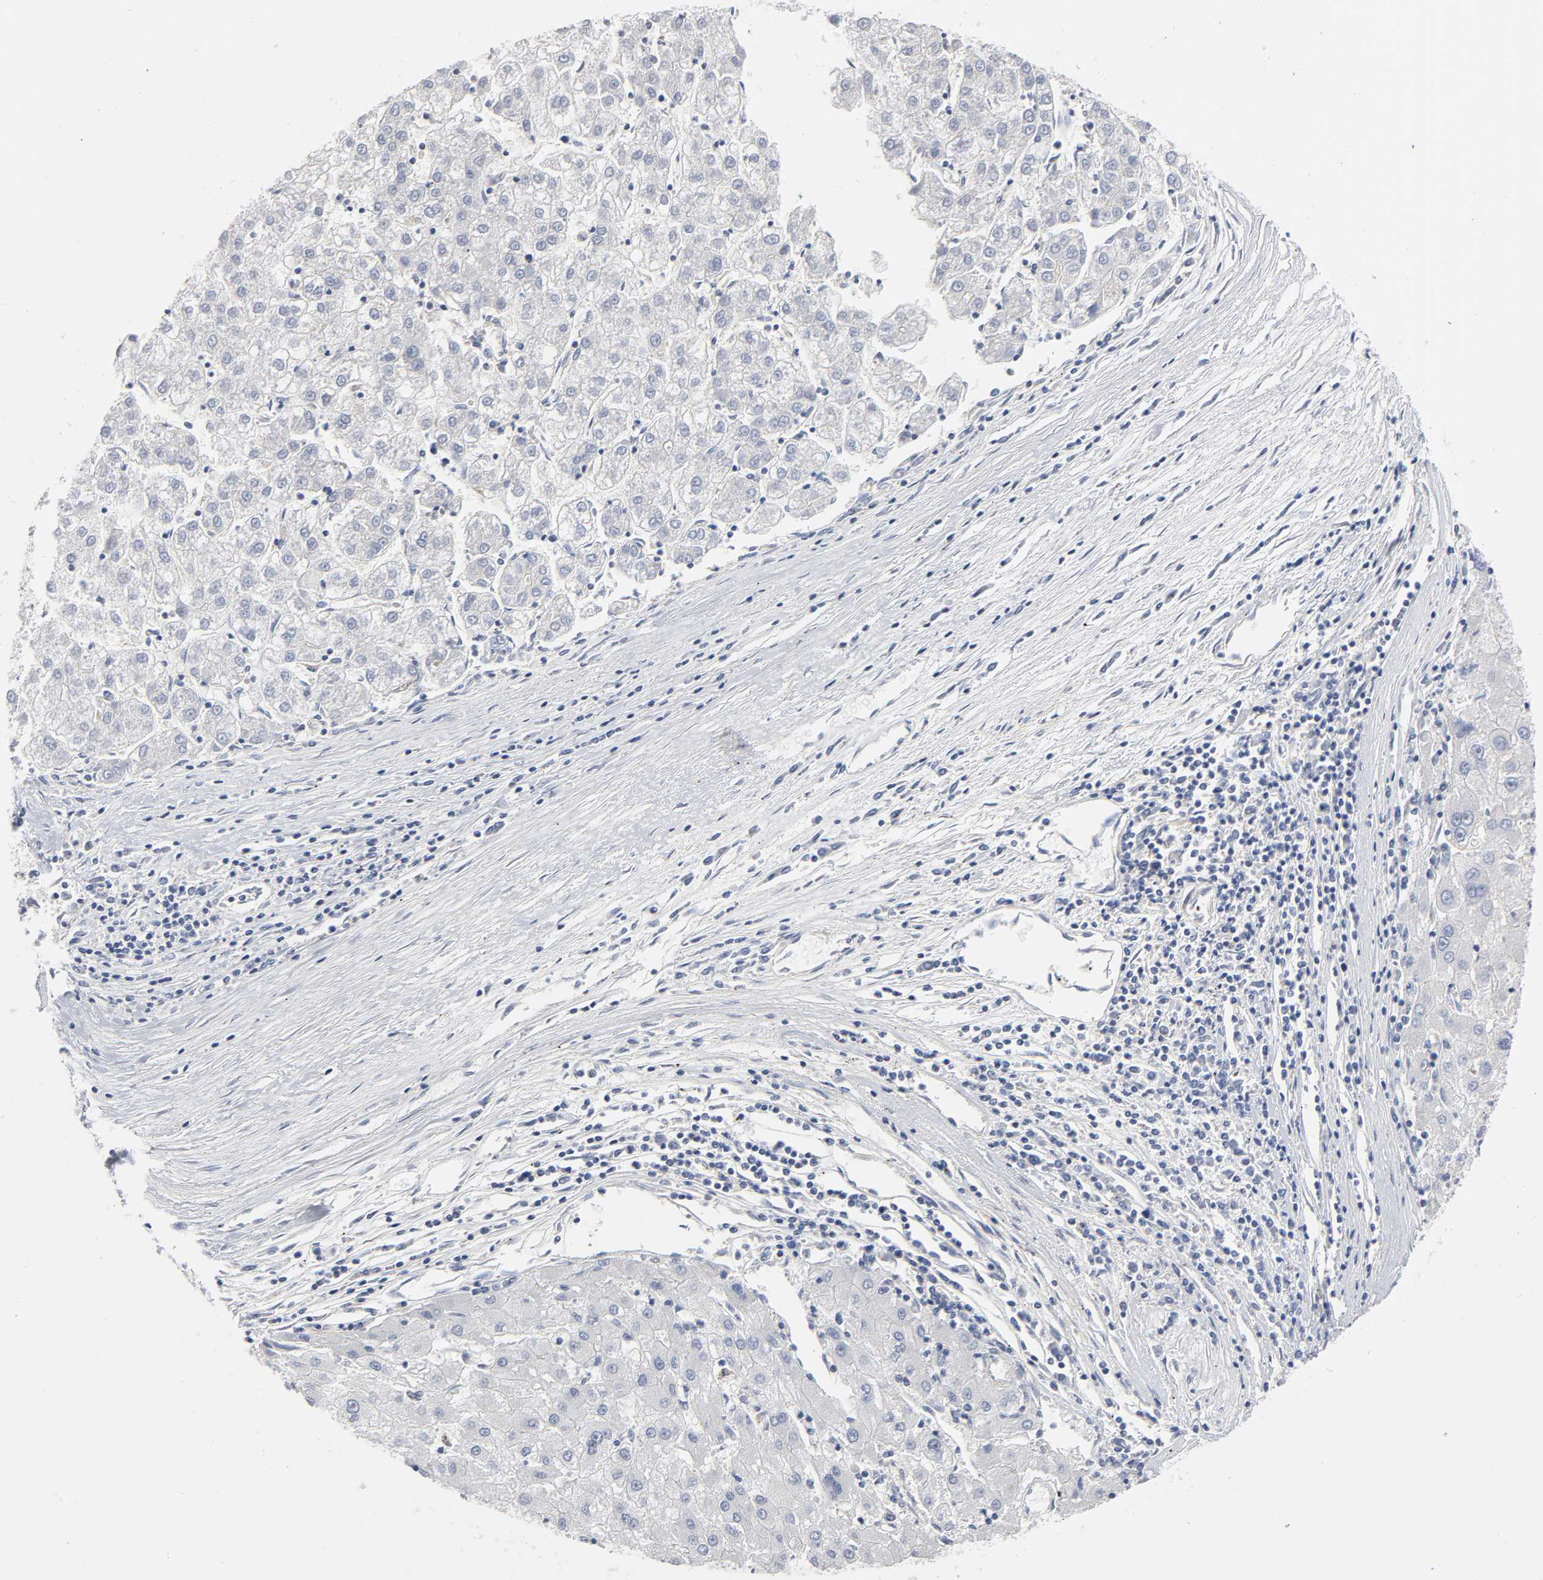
{"staining": {"intensity": "negative", "quantity": "none", "location": "none"}, "tissue": "liver cancer", "cell_type": "Tumor cells", "image_type": "cancer", "snomed": [{"axis": "morphology", "description": "Carcinoma, Hepatocellular, NOS"}, {"axis": "topography", "description": "Liver"}], "caption": "Immunohistochemical staining of human liver hepatocellular carcinoma shows no significant expression in tumor cells.", "gene": "ROCK1", "patient": {"sex": "male", "age": 72}}